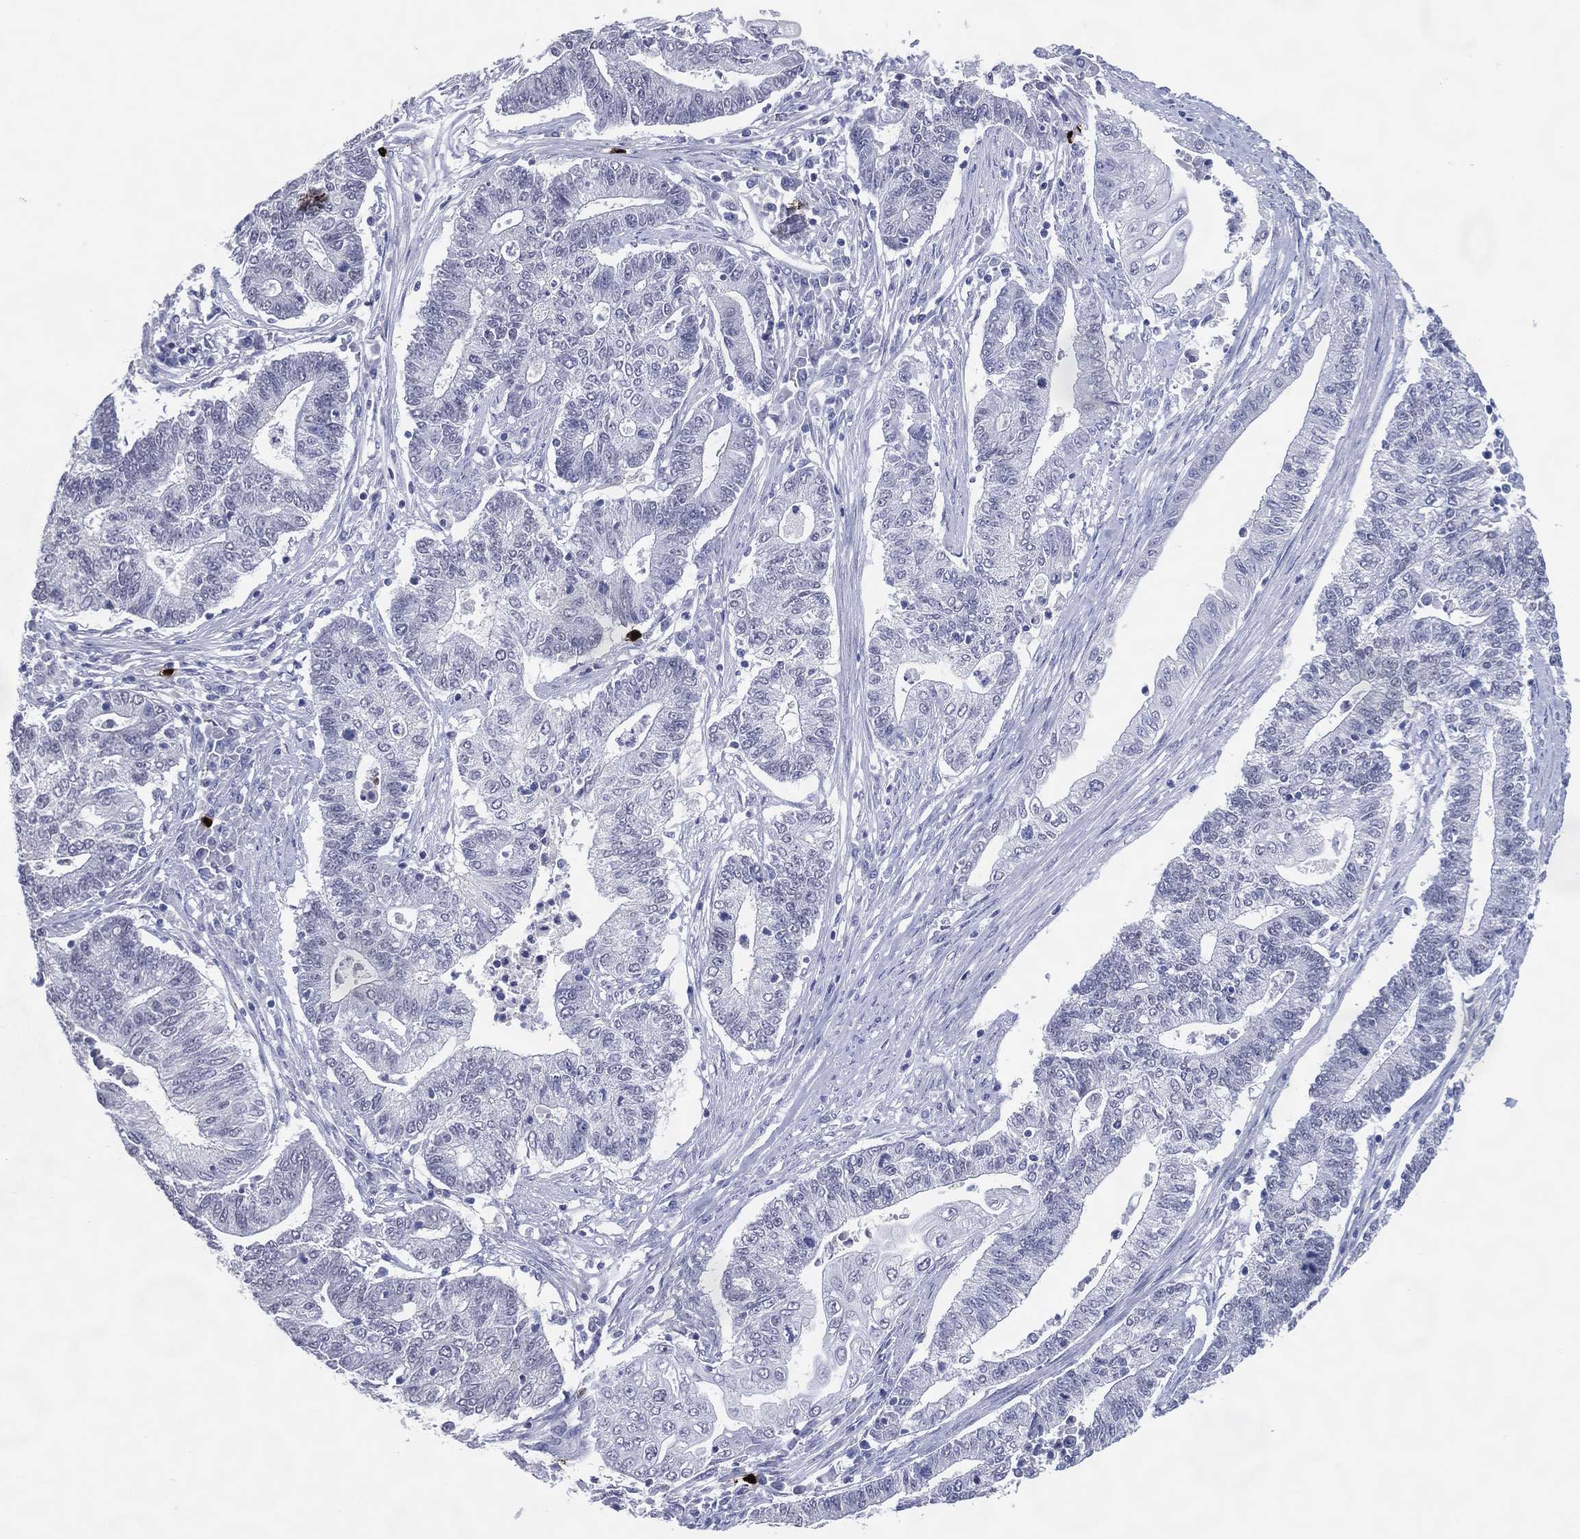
{"staining": {"intensity": "negative", "quantity": "none", "location": "none"}, "tissue": "endometrial cancer", "cell_type": "Tumor cells", "image_type": "cancer", "snomed": [{"axis": "morphology", "description": "Adenocarcinoma, NOS"}, {"axis": "topography", "description": "Uterus"}, {"axis": "topography", "description": "Endometrium"}], "caption": "Photomicrograph shows no significant protein staining in tumor cells of endometrial cancer.", "gene": "CFAP58", "patient": {"sex": "female", "age": 54}}